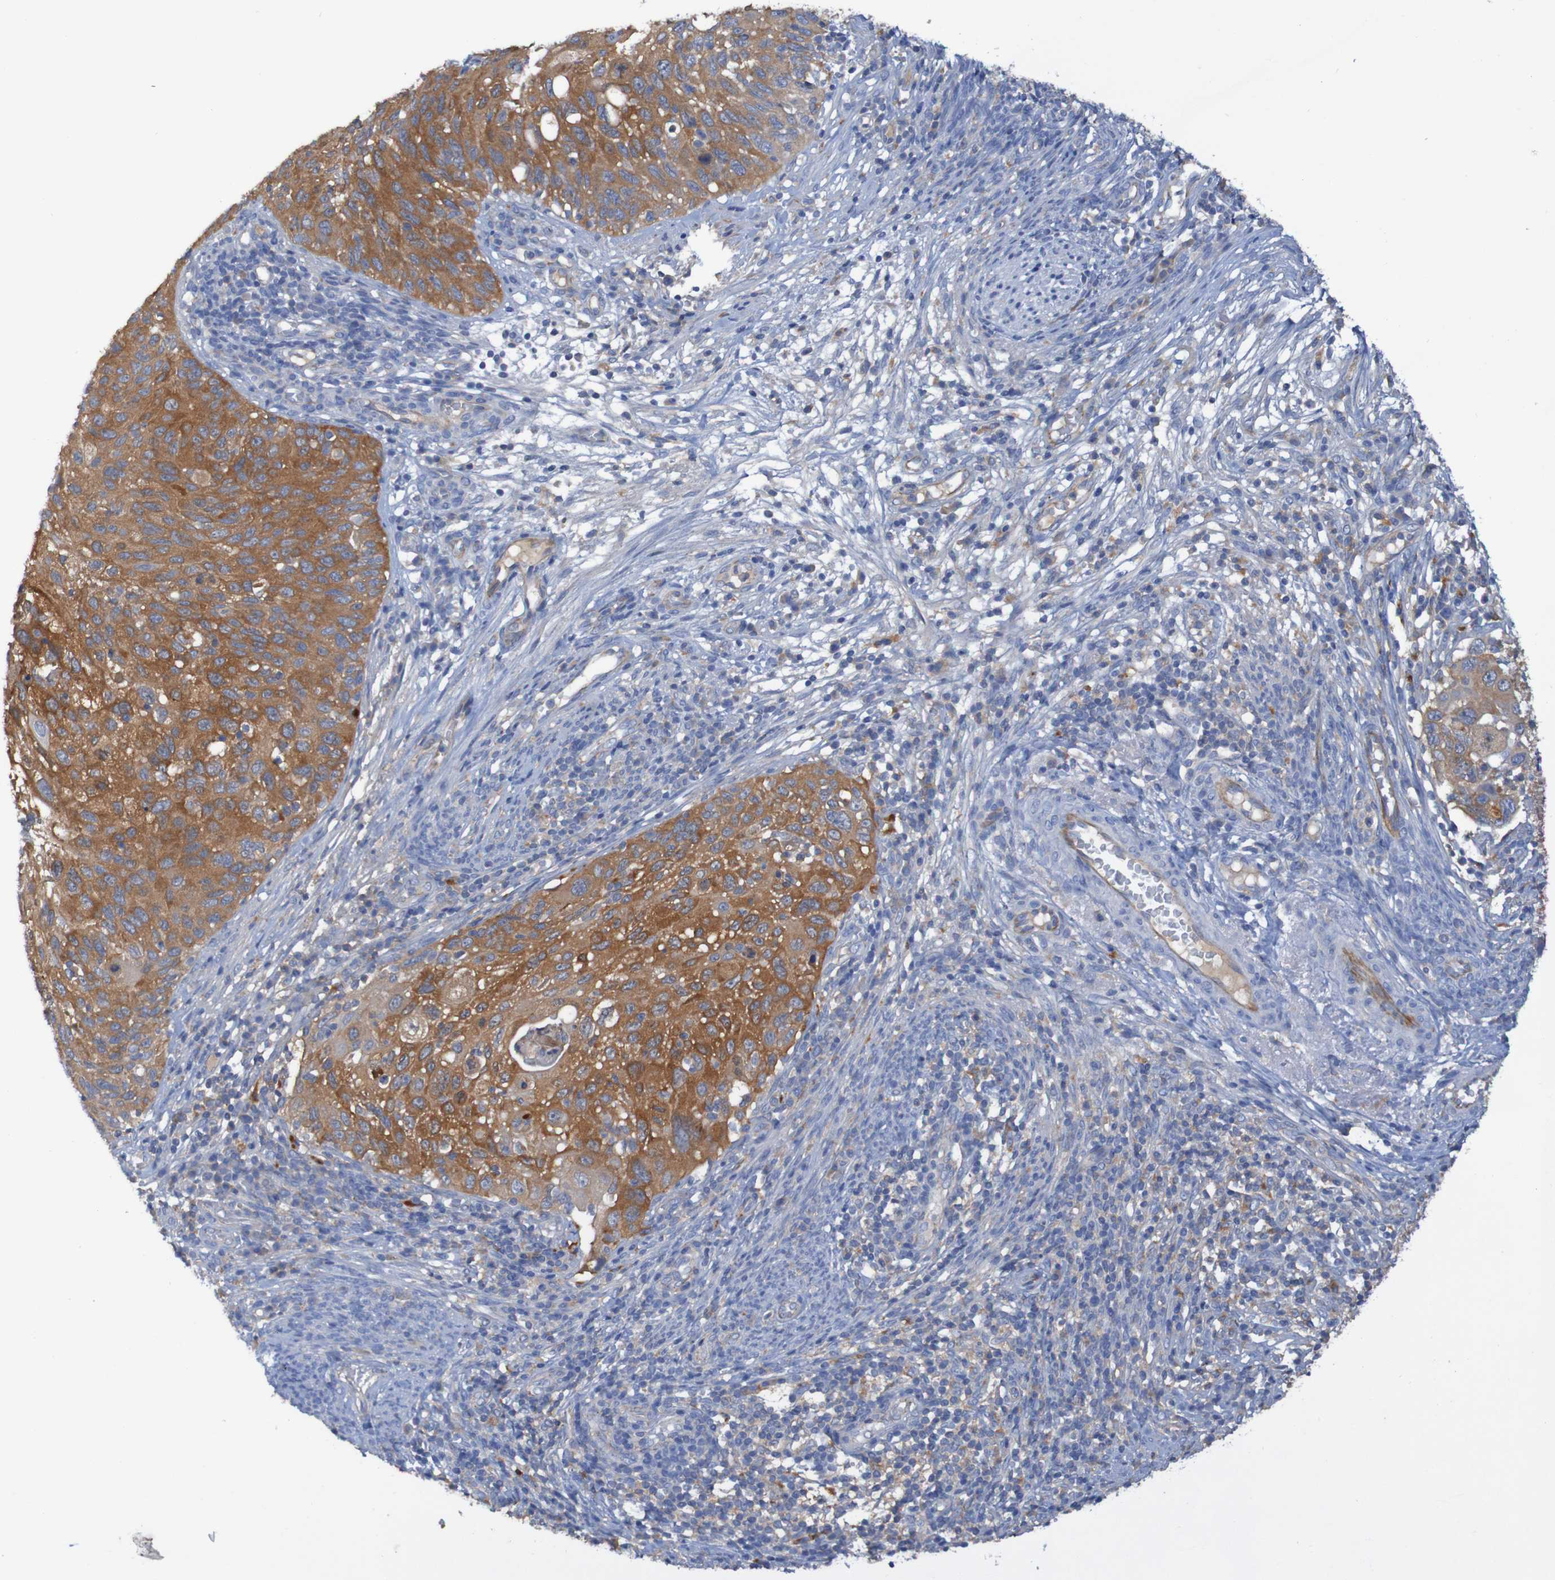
{"staining": {"intensity": "moderate", "quantity": ">75%", "location": "cytoplasmic/membranous"}, "tissue": "cervical cancer", "cell_type": "Tumor cells", "image_type": "cancer", "snomed": [{"axis": "morphology", "description": "Squamous cell carcinoma, NOS"}, {"axis": "topography", "description": "Cervix"}], "caption": "This micrograph reveals immunohistochemistry (IHC) staining of cervical cancer (squamous cell carcinoma), with medium moderate cytoplasmic/membranous positivity in approximately >75% of tumor cells.", "gene": "ARHGEF16", "patient": {"sex": "female", "age": 70}}